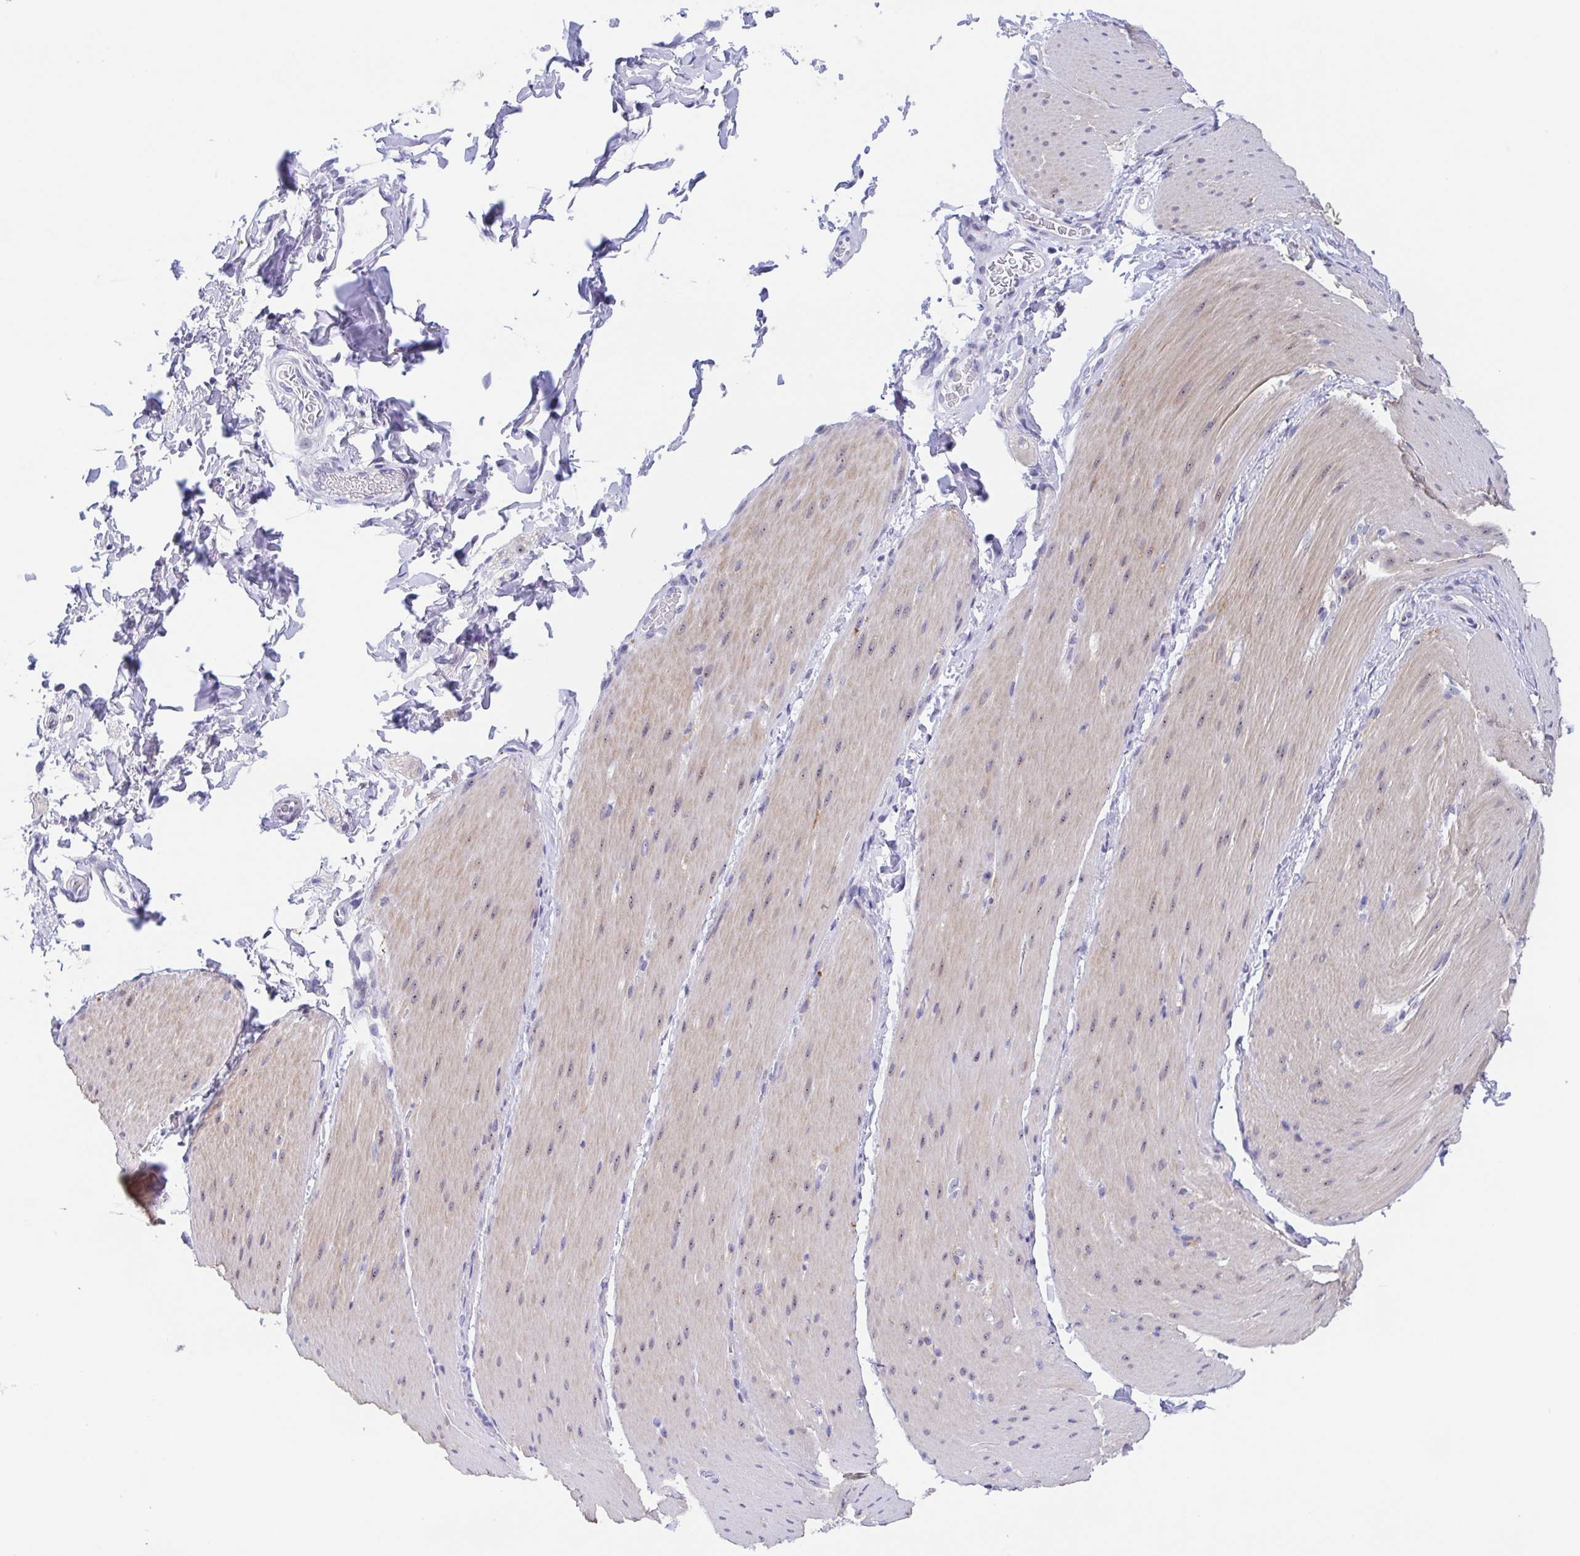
{"staining": {"intensity": "weak", "quantity": "<25%", "location": "cytoplasmic/membranous"}, "tissue": "smooth muscle", "cell_type": "Smooth muscle cells", "image_type": "normal", "snomed": [{"axis": "morphology", "description": "Normal tissue, NOS"}, {"axis": "topography", "description": "Smooth muscle"}, {"axis": "topography", "description": "Colon"}], "caption": "This micrograph is of benign smooth muscle stained with IHC to label a protein in brown with the nuclei are counter-stained blue. There is no staining in smooth muscle cells. (Stains: DAB (3,3'-diaminobenzidine) immunohistochemistry with hematoxylin counter stain, Microscopy: brightfield microscopy at high magnification).", "gene": "MUCL3", "patient": {"sex": "male", "age": 73}}